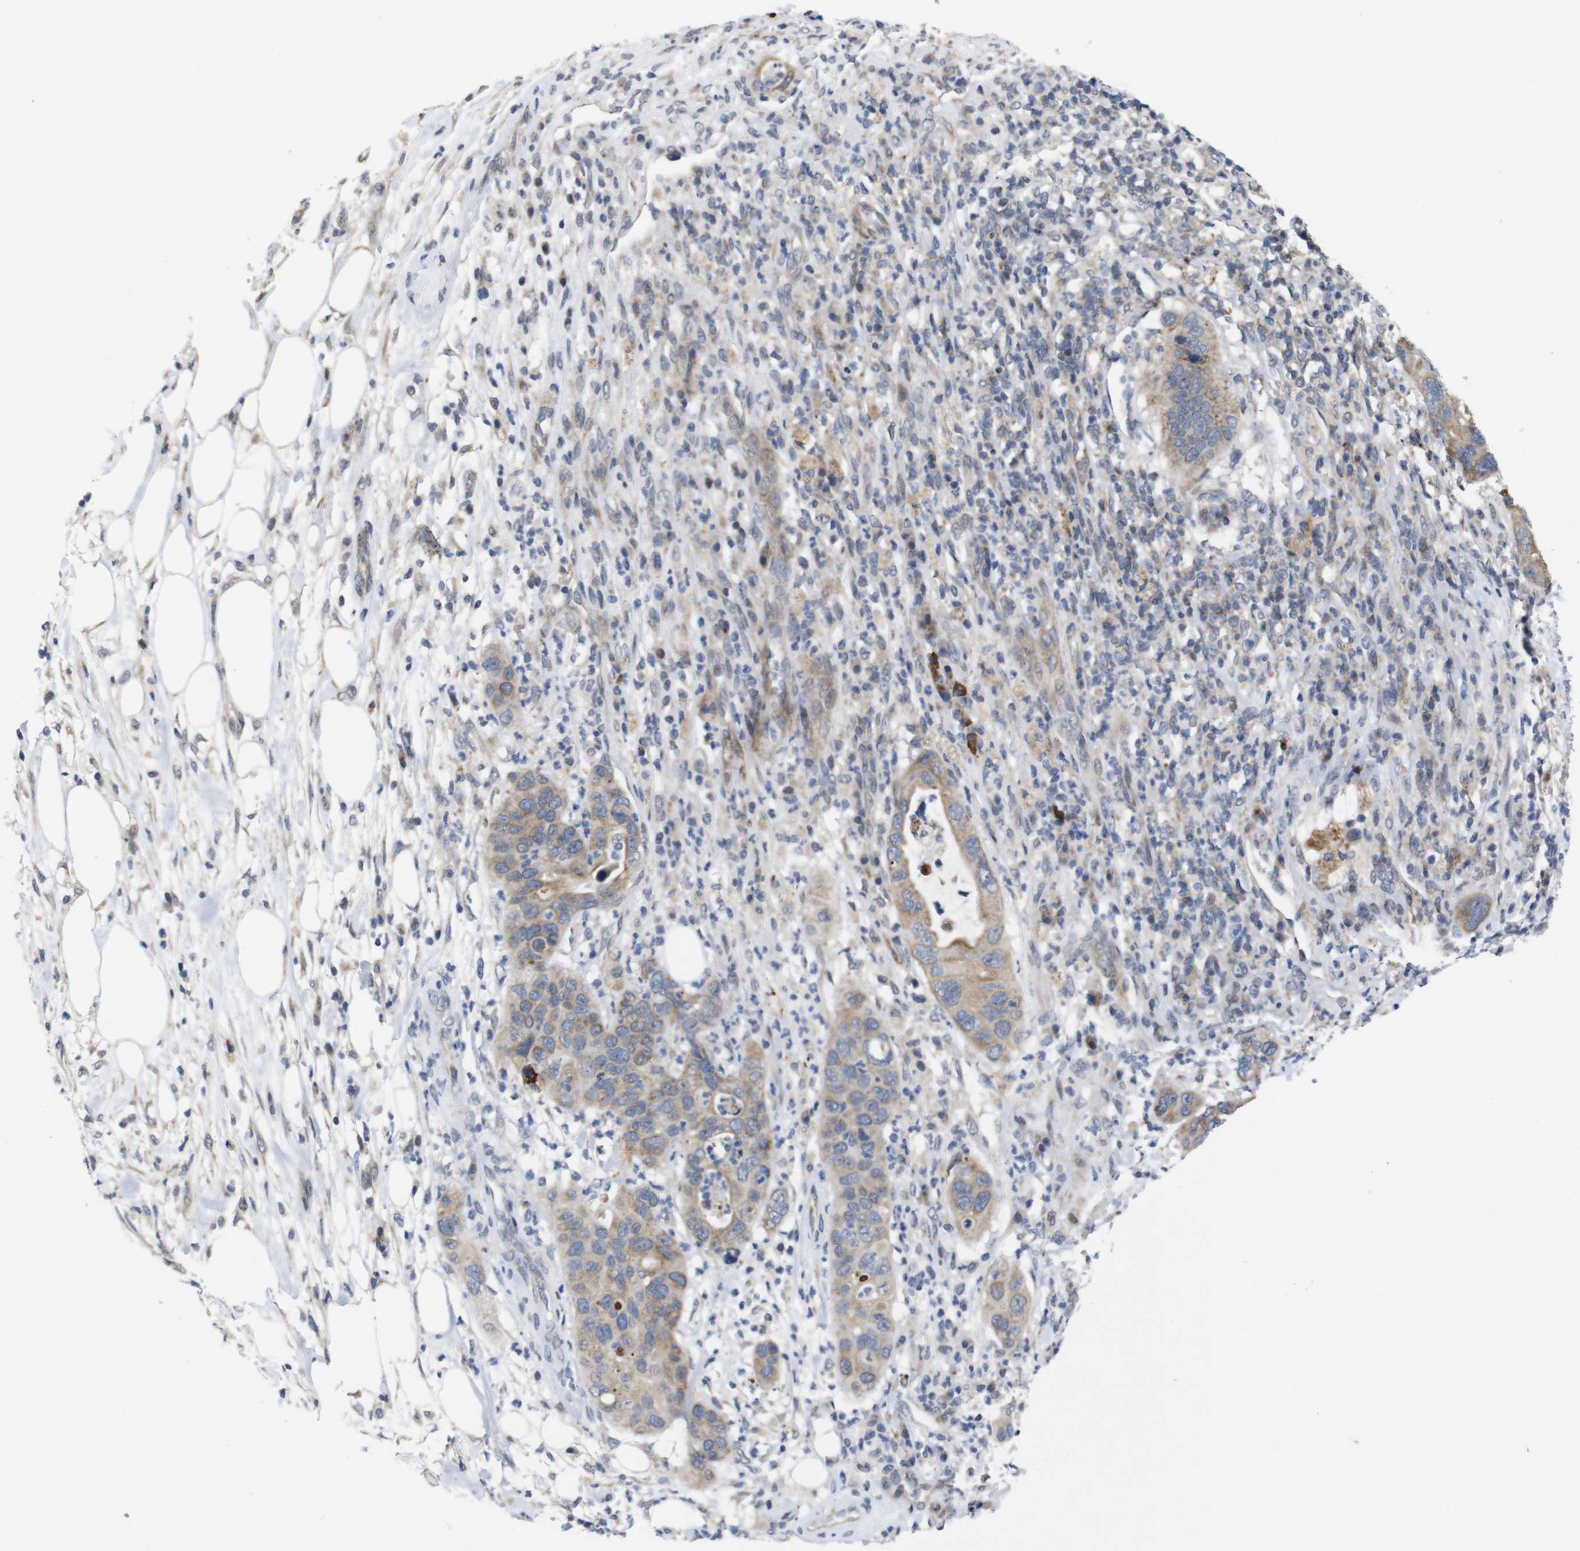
{"staining": {"intensity": "weak", "quantity": ">75%", "location": "cytoplasmic/membranous"}, "tissue": "pancreatic cancer", "cell_type": "Tumor cells", "image_type": "cancer", "snomed": [{"axis": "morphology", "description": "Adenocarcinoma, NOS"}, {"axis": "topography", "description": "Pancreas"}], "caption": "Immunohistochemistry (DAB) staining of adenocarcinoma (pancreatic) exhibits weak cytoplasmic/membranous protein expression in approximately >75% of tumor cells. The staining was performed using DAB (3,3'-diaminobenzidine) to visualize the protein expression in brown, while the nuclei were stained in blue with hematoxylin (Magnification: 20x).", "gene": "ATP7B", "patient": {"sex": "female", "age": 71}}